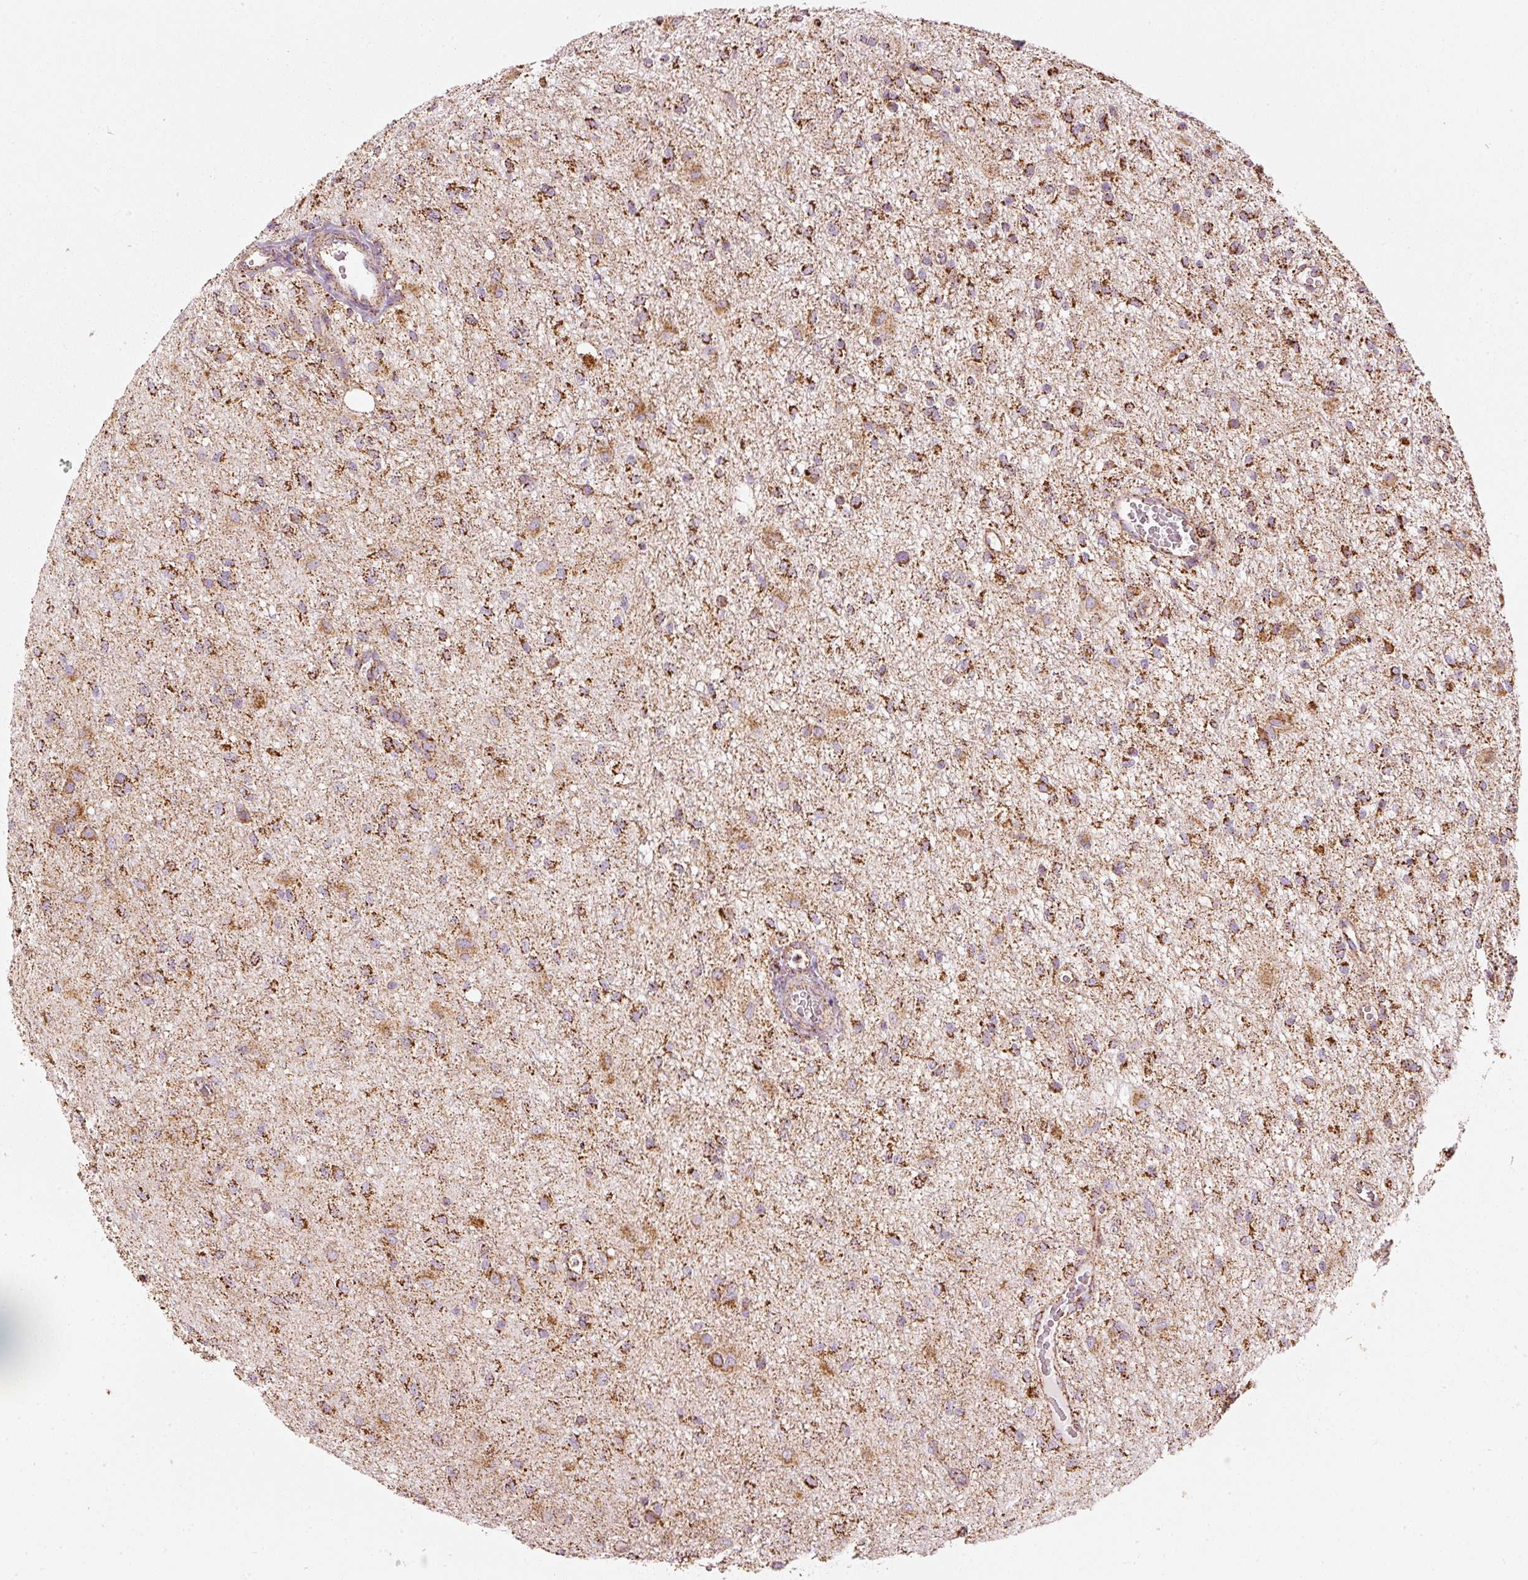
{"staining": {"intensity": "strong", "quantity": ">75%", "location": "cytoplasmic/membranous"}, "tissue": "glioma", "cell_type": "Tumor cells", "image_type": "cancer", "snomed": [{"axis": "morphology", "description": "Glioma, malignant, Low grade"}, {"axis": "topography", "description": "Cerebellum"}], "caption": "Malignant glioma (low-grade) stained with DAB (3,3'-diaminobenzidine) IHC reveals high levels of strong cytoplasmic/membranous positivity in approximately >75% of tumor cells.", "gene": "UQCRC1", "patient": {"sex": "female", "age": 5}}